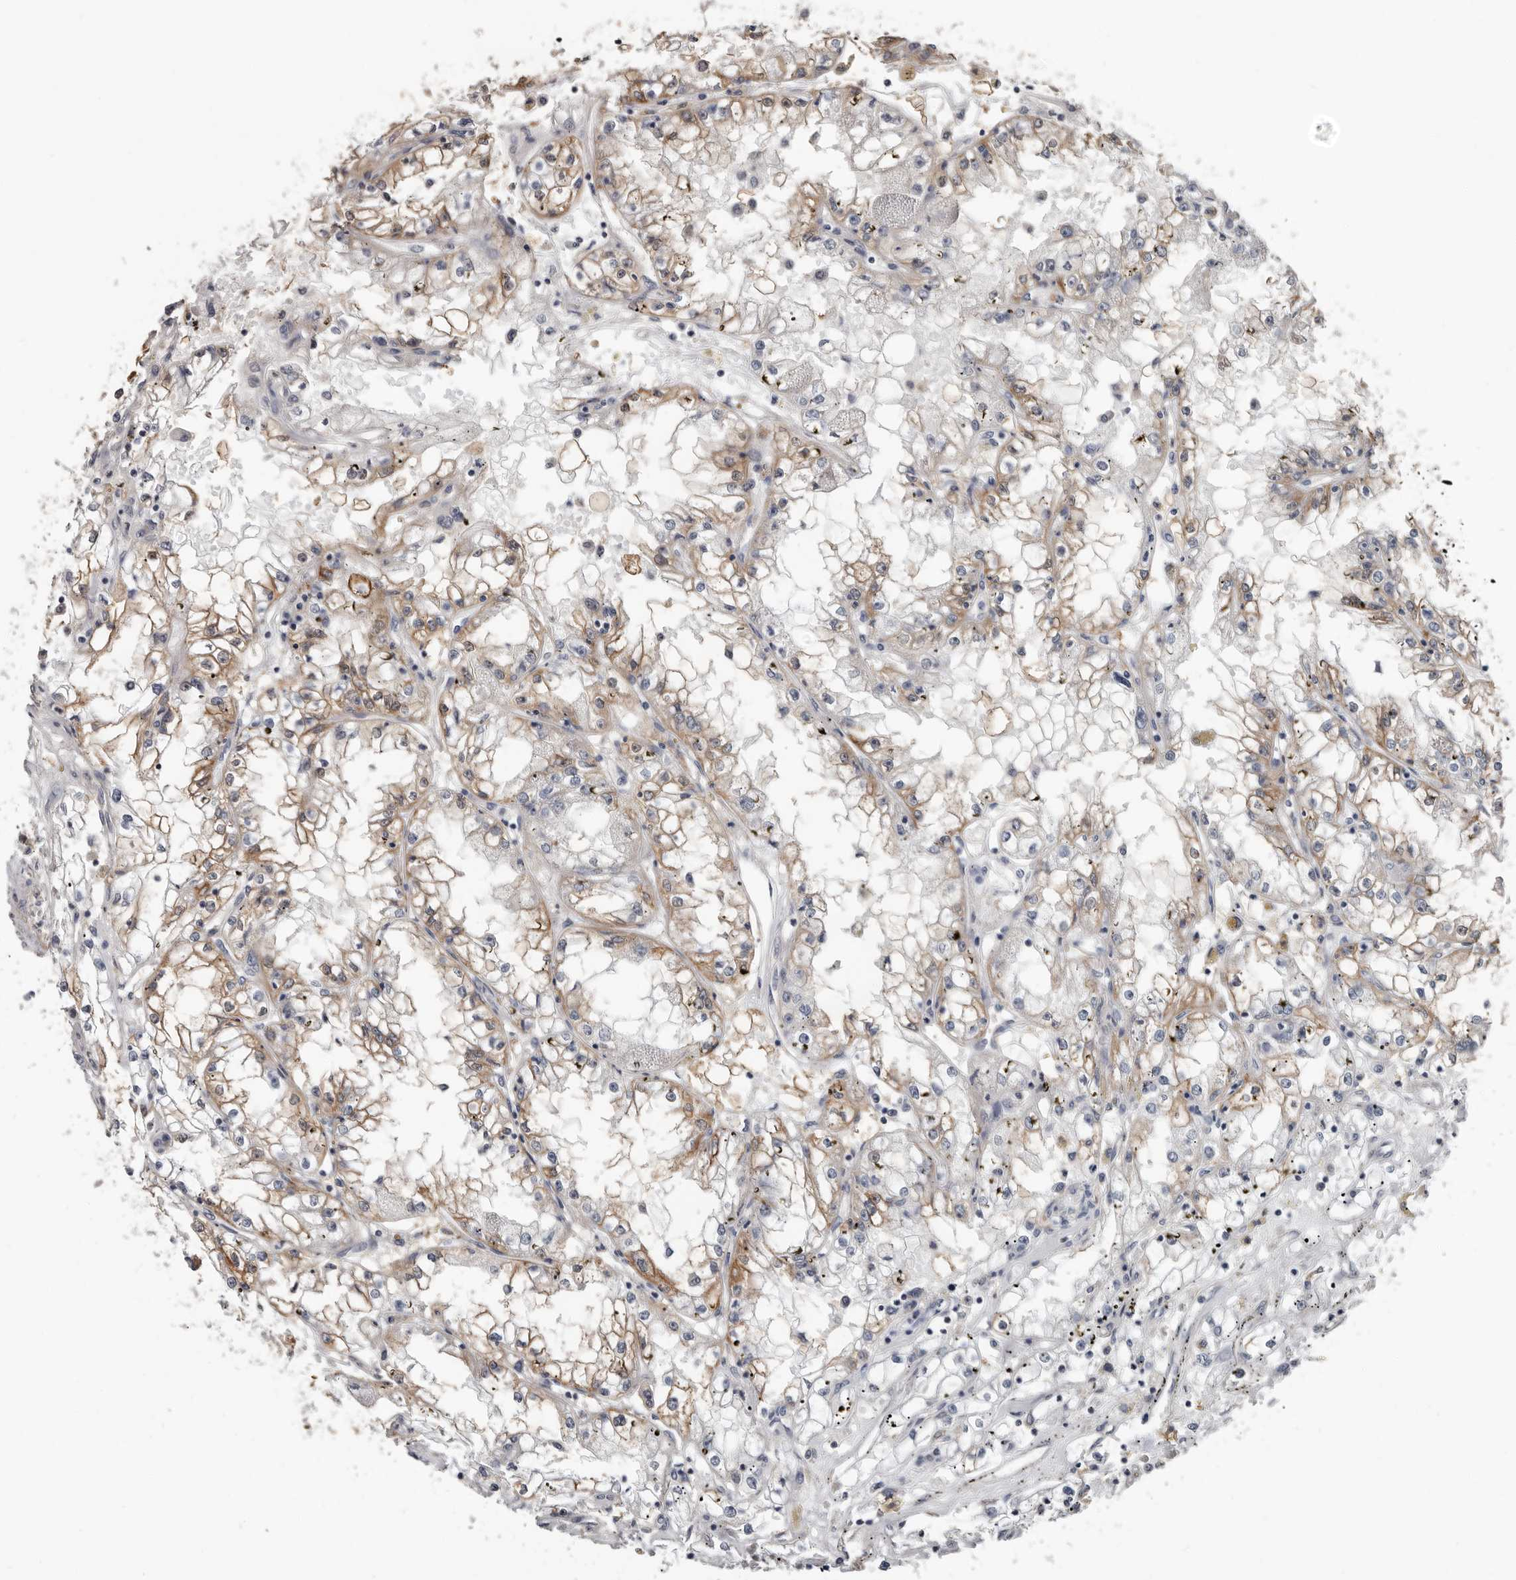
{"staining": {"intensity": "moderate", "quantity": ">75%", "location": "cytoplasmic/membranous"}, "tissue": "renal cancer", "cell_type": "Tumor cells", "image_type": "cancer", "snomed": [{"axis": "morphology", "description": "Adenocarcinoma, NOS"}, {"axis": "topography", "description": "Kidney"}], "caption": "Renal cancer stained for a protein reveals moderate cytoplasmic/membranous positivity in tumor cells.", "gene": "MRPL18", "patient": {"sex": "male", "age": 56}}